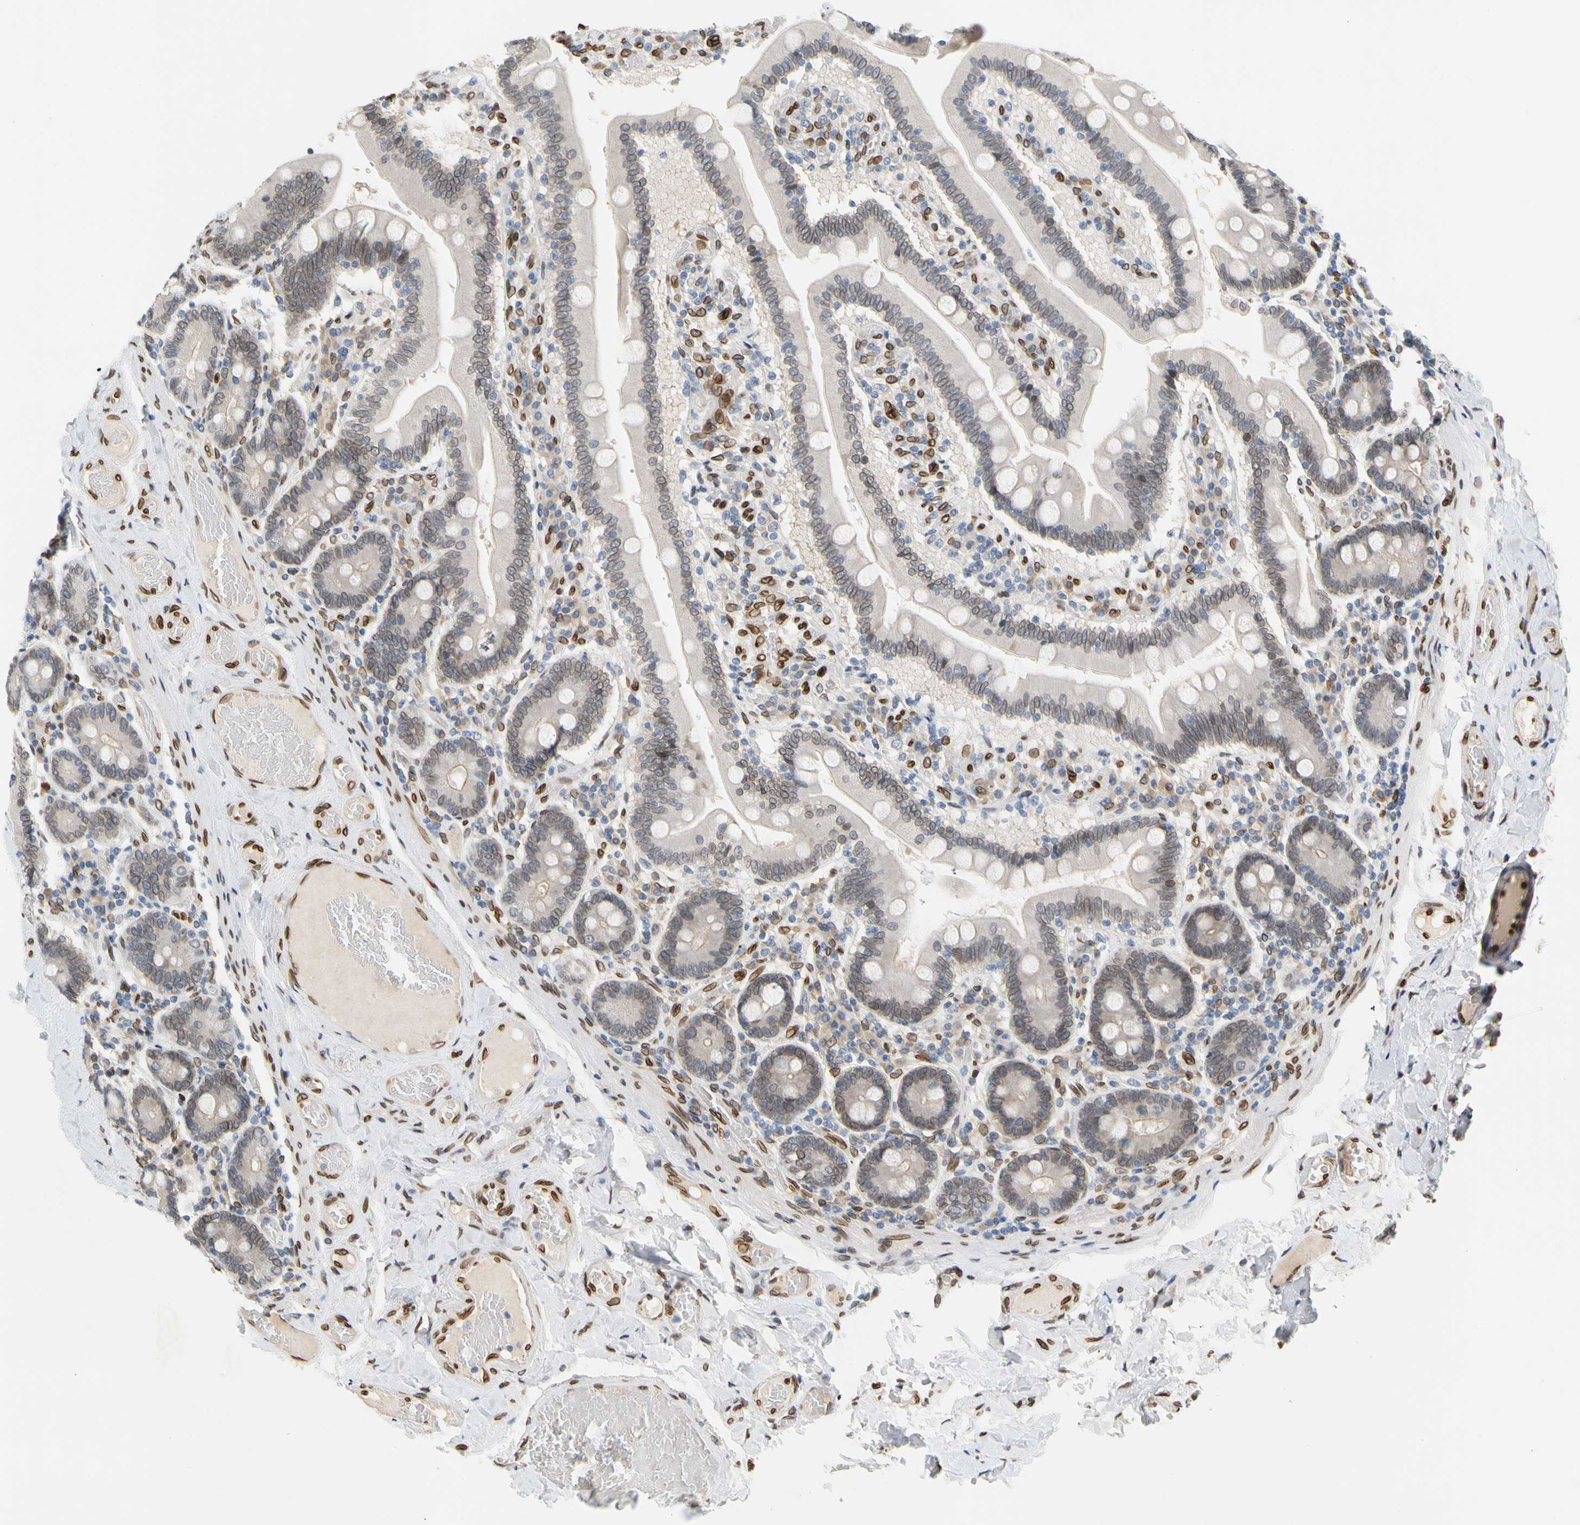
{"staining": {"intensity": "moderate", "quantity": ">75%", "location": "cytoplasmic/membranous,nuclear"}, "tissue": "duodenum", "cell_type": "Glandular cells", "image_type": "normal", "snomed": [{"axis": "morphology", "description": "Normal tissue, NOS"}, {"axis": "topography", "description": "Duodenum"}], "caption": "Immunohistochemical staining of normal duodenum displays medium levels of moderate cytoplasmic/membranous,nuclear positivity in about >75% of glandular cells. Immunohistochemistry stains the protein in brown and the nuclei are stained blue.", "gene": "SUN1", "patient": {"sex": "male", "age": 66}}